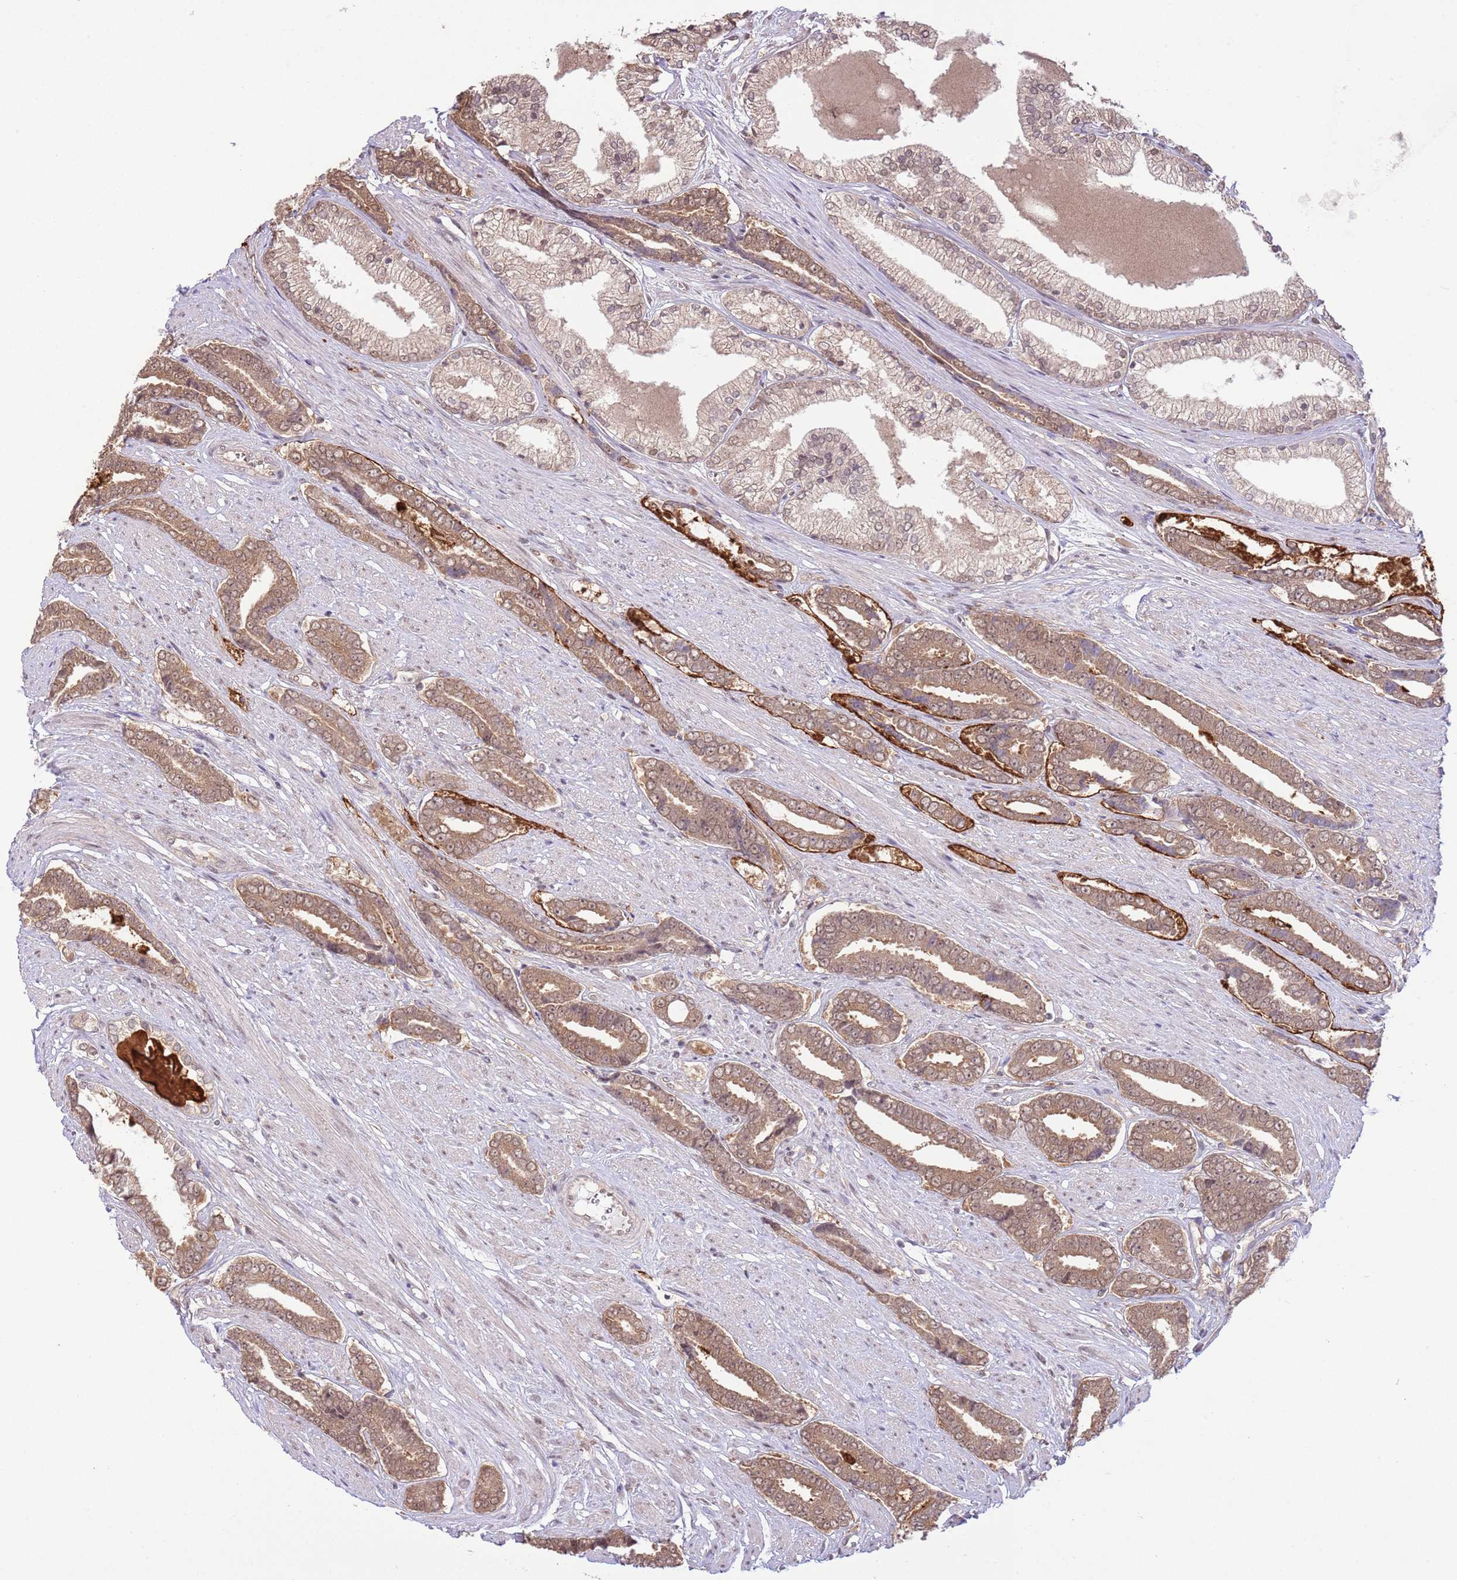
{"staining": {"intensity": "moderate", "quantity": ">75%", "location": "cytoplasmic/membranous,nuclear"}, "tissue": "prostate cancer", "cell_type": "Tumor cells", "image_type": "cancer", "snomed": [{"axis": "morphology", "description": "Adenocarcinoma, NOS"}, {"axis": "topography", "description": "Prostate and seminal vesicle, NOS"}], "caption": "High-magnification brightfield microscopy of prostate adenocarcinoma stained with DAB (brown) and counterstained with hematoxylin (blue). tumor cells exhibit moderate cytoplasmic/membranous and nuclear staining is seen in approximately>75% of cells. The protein of interest is stained brown, and the nuclei are stained in blue (DAB (3,3'-diaminobenzidine) IHC with brightfield microscopy, high magnification).", "gene": "AMIGO1", "patient": {"sex": "male", "age": 76}}